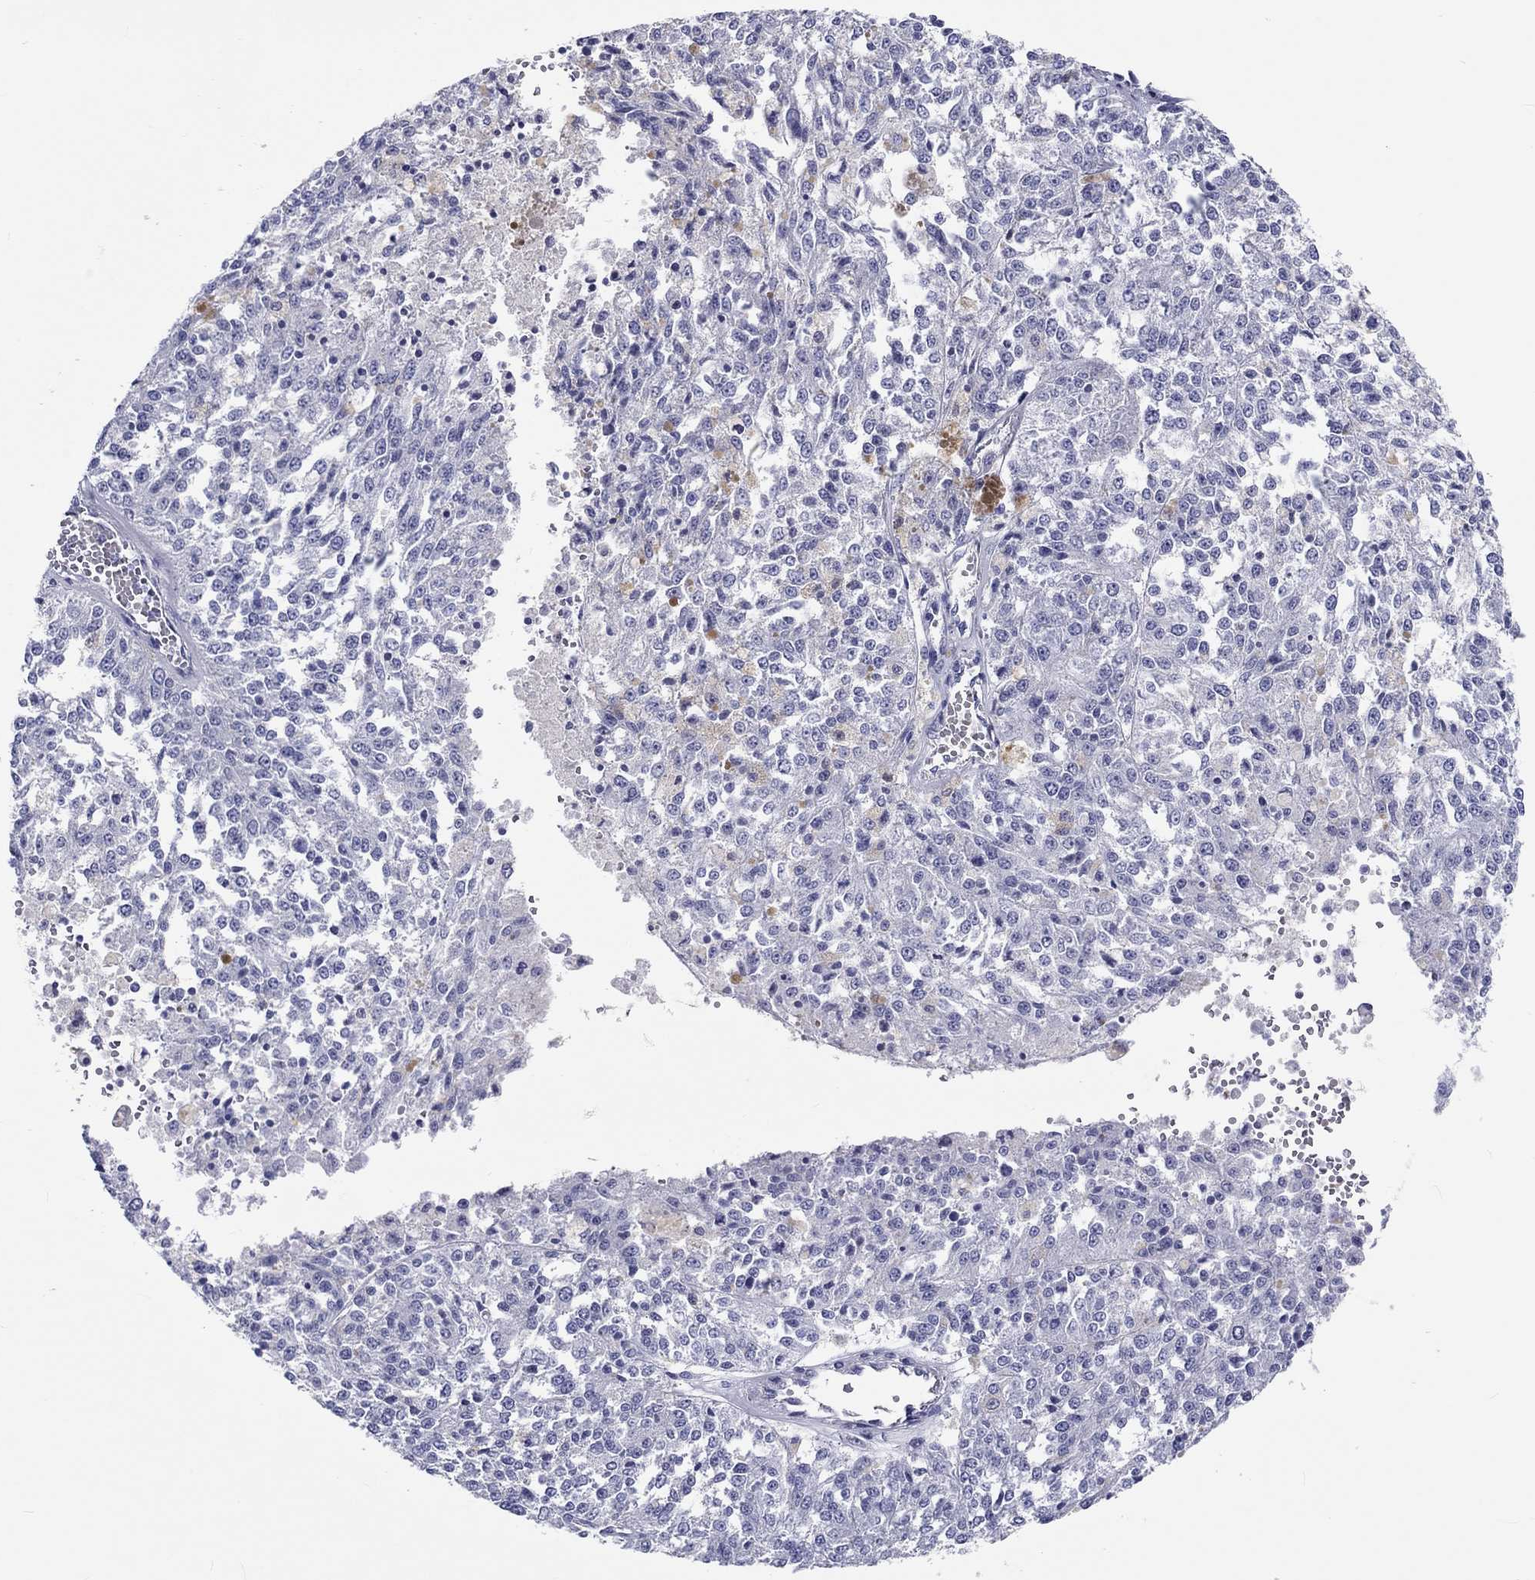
{"staining": {"intensity": "negative", "quantity": "none", "location": "none"}, "tissue": "melanoma", "cell_type": "Tumor cells", "image_type": "cancer", "snomed": [{"axis": "morphology", "description": "Malignant melanoma, Metastatic site"}, {"axis": "topography", "description": "Lymph node"}], "caption": "This micrograph is of melanoma stained with immunohistochemistry (IHC) to label a protein in brown with the nuclei are counter-stained blue. There is no positivity in tumor cells. (DAB immunohistochemistry with hematoxylin counter stain).", "gene": "CDY2B", "patient": {"sex": "female", "age": 64}}